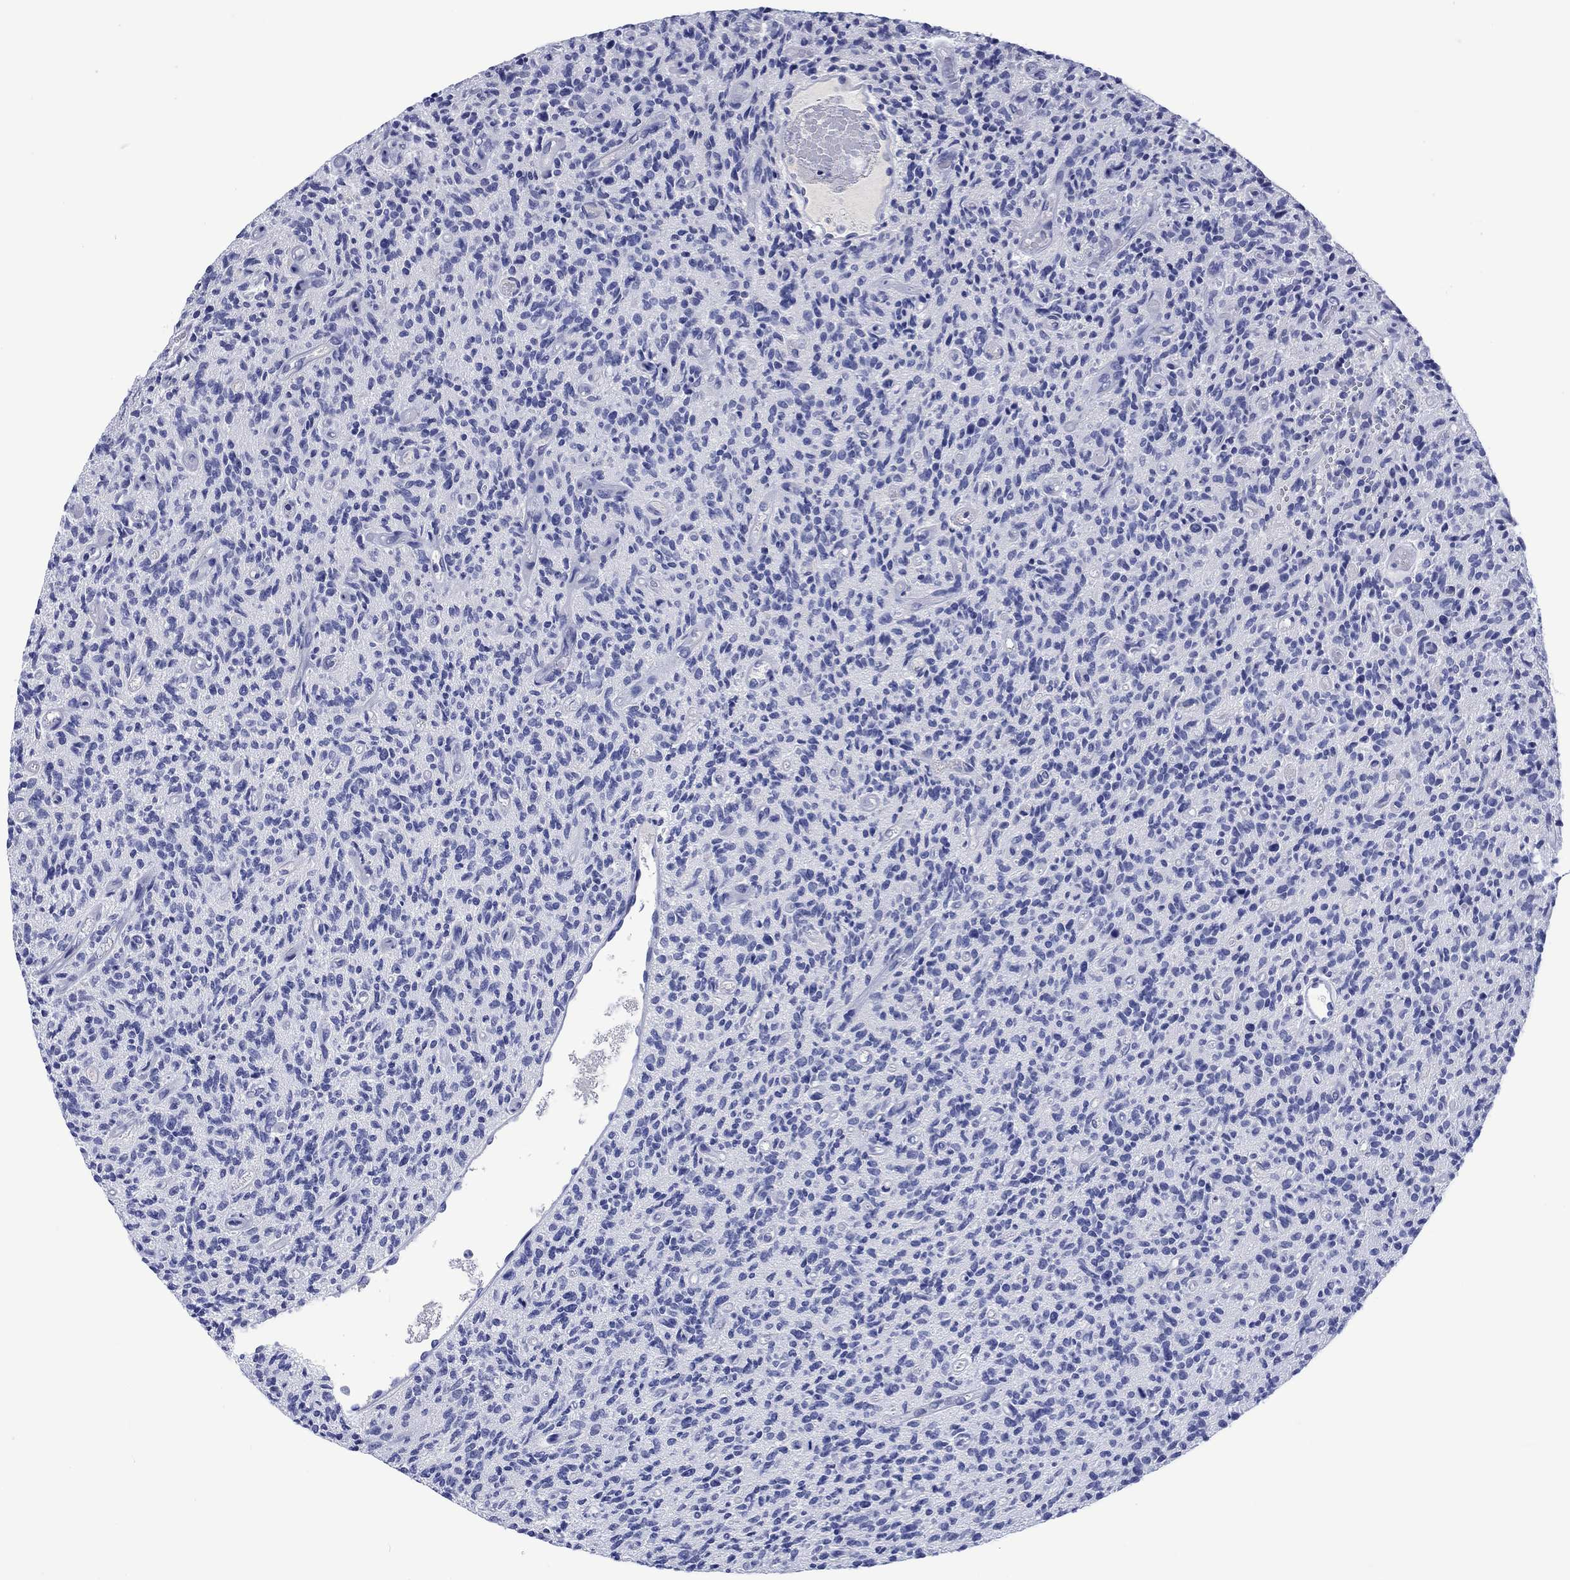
{"staining": {"intensity": "negative", "quantity": "none", "location": "none"}, "tissue": "glioma", "cell_type": "Tumor cells", "image_type": "cancer", "snomed": [{"axis": "morphology", "description": "Glioma, malignant, High grade"}, {"axis": "topography", "description": "Brain"}], "caption": "A high-resolution image shows immunohistochemistry staining of malignant glioma (high-grade), which demonstrates no significant staining in tumor cells.", "gene": "TOMM20L", "patient": {"sex": "male", "age": 64}}